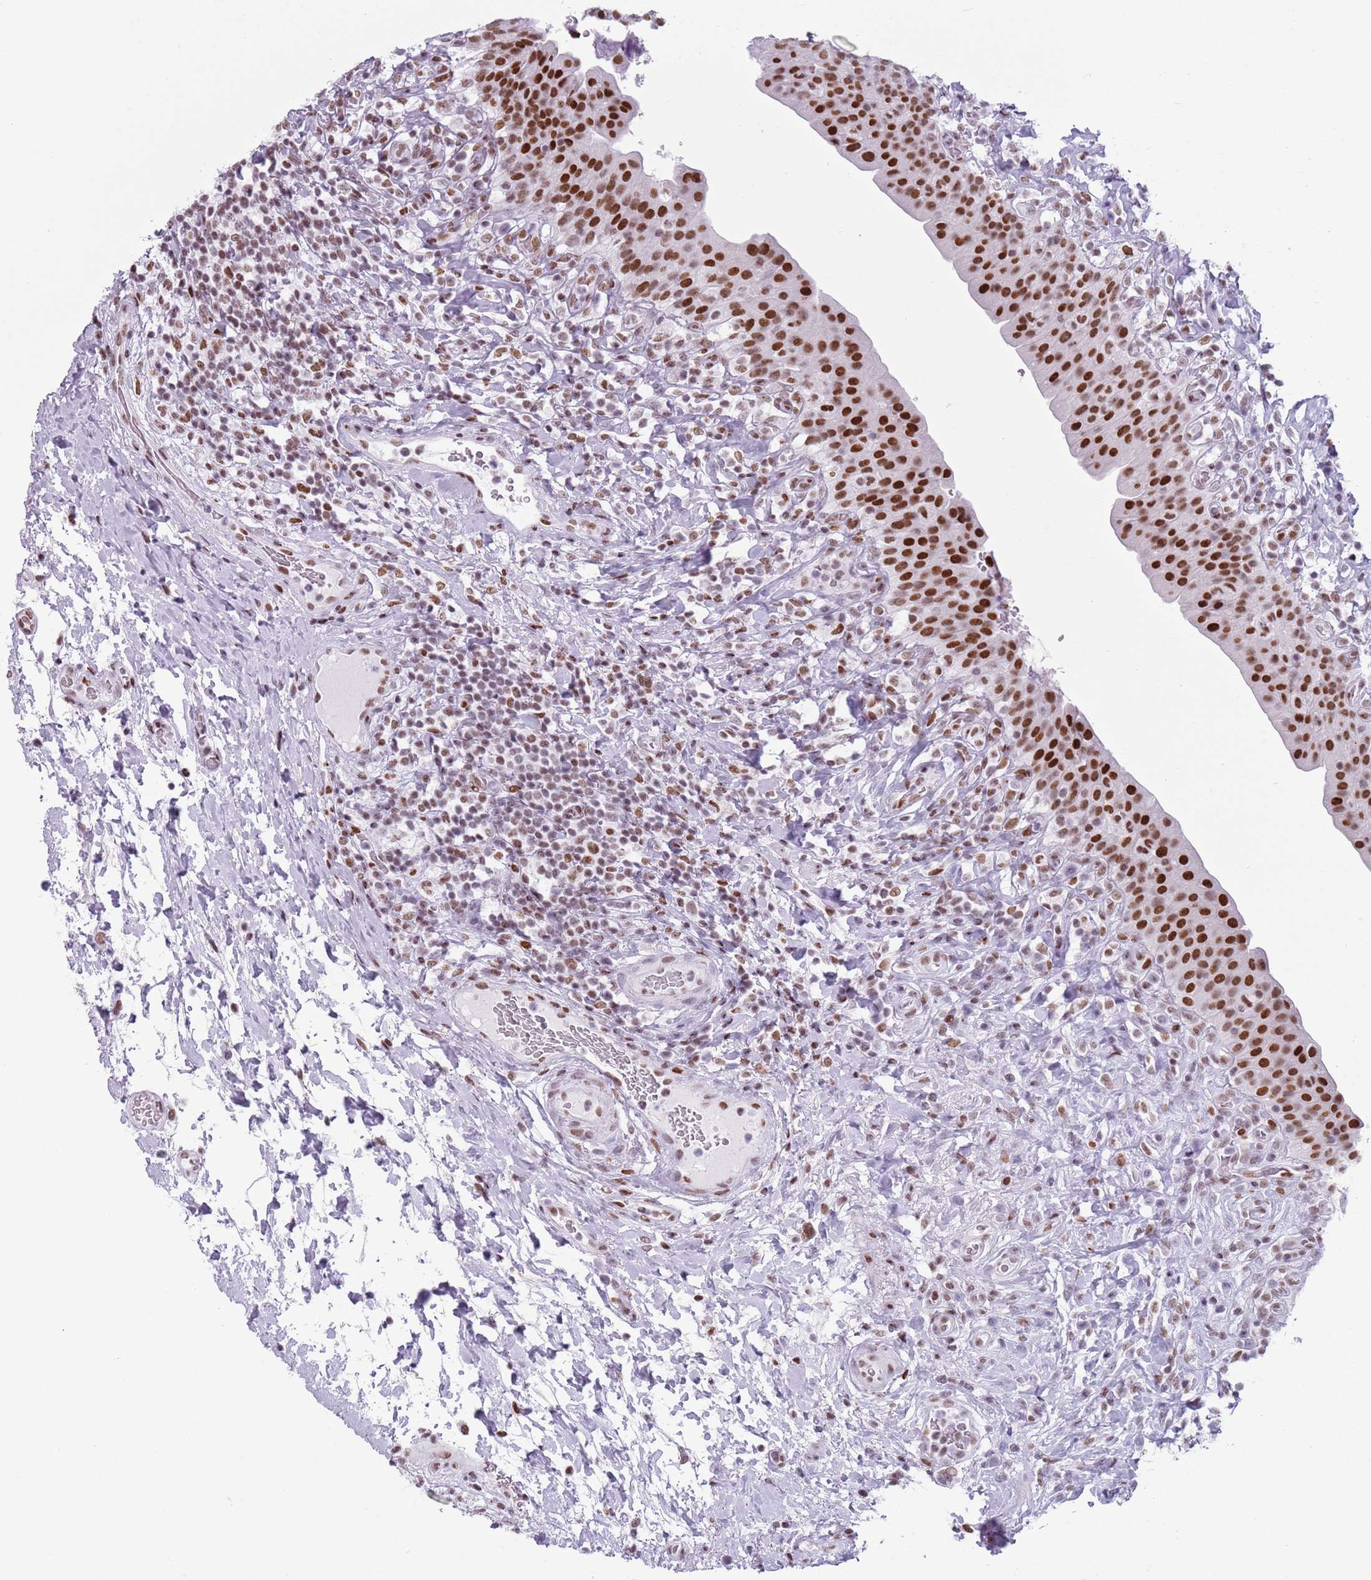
{"staining": {"intensity": "strong", "quantity": ">75%", "location": "nuclear"}, "tissue": "urinary bladder", "cell_type": "Urothelial cells", "image_type": "normal", "snomed": [{"axis": "morphology", "description": "Normal tissue, NOS"}, {"axis": "morphology", "description": "Inflammation, NOS"}, {"axis": "topography", "description": "Urinary bladder"}], "caption": "Benign urinary bladder demonstrates strong nuclear staining in about >75% of urothelial cells, visualized by immunohistochemistry.", "gene": "FAM104B", "patient": {"sex": "male", "age": 64}}